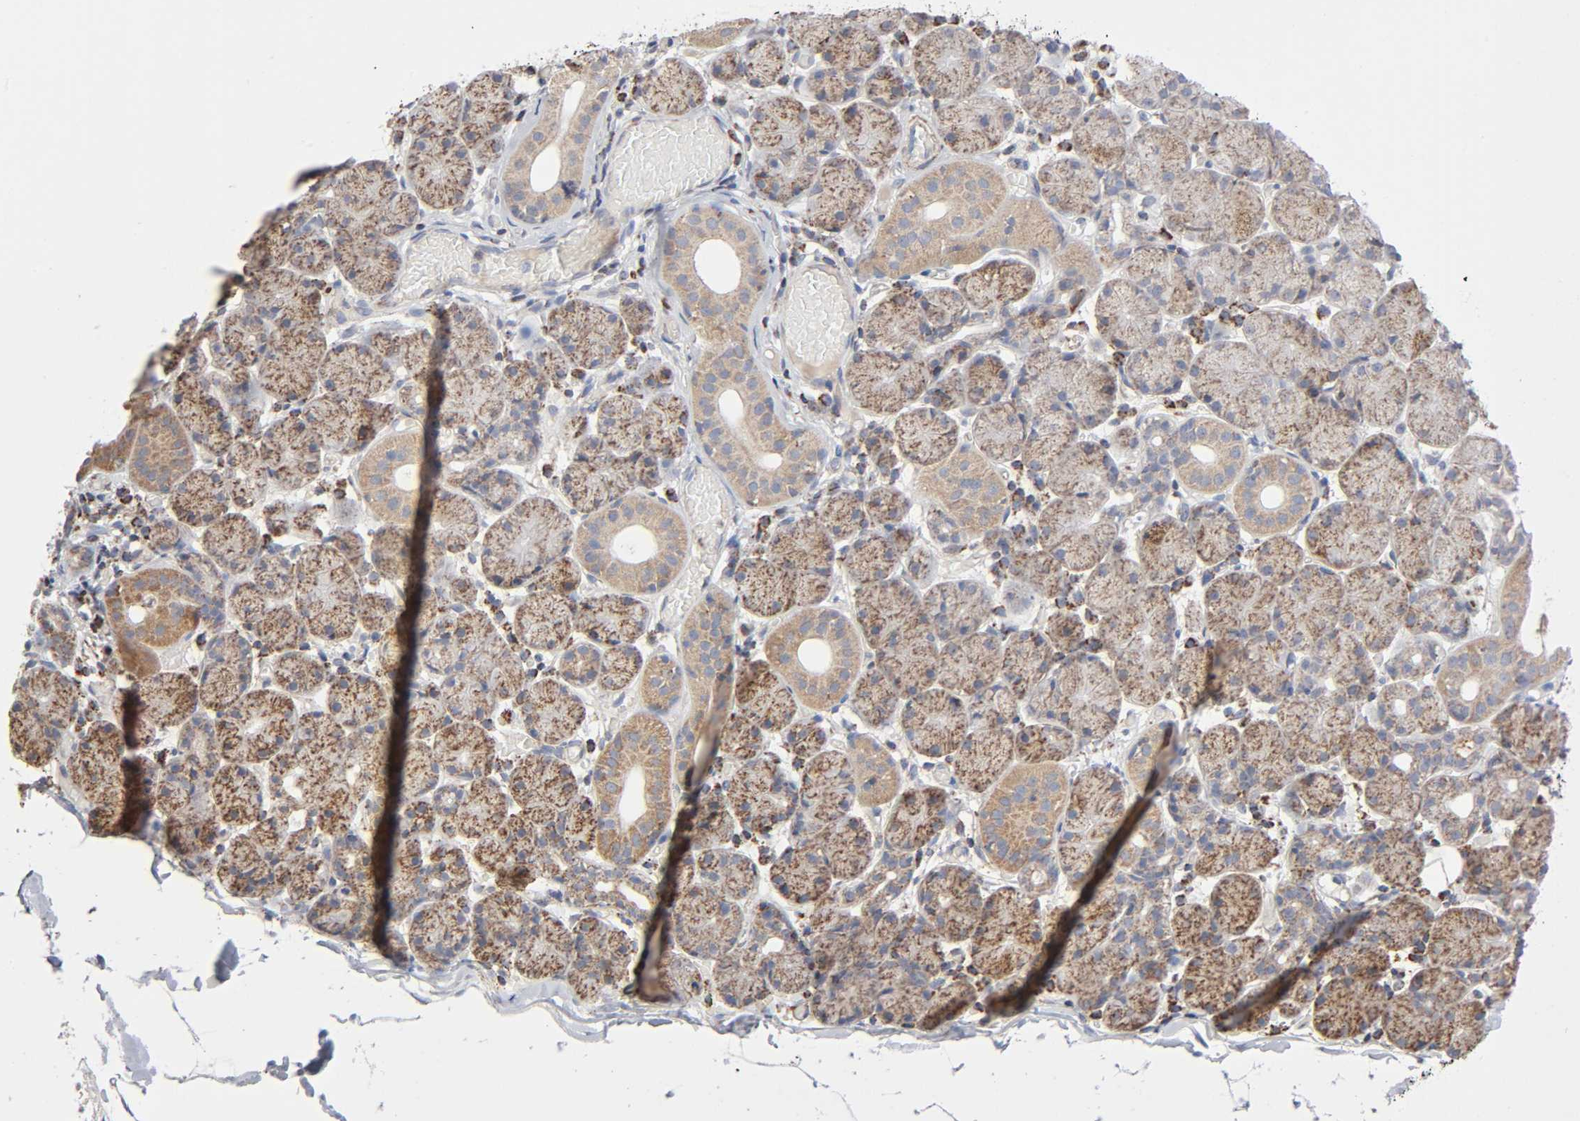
{"staining": {"intensity": "moderate", "quantity": "25%-75%", "location": "cytoplasmic/membranous"}, "tissue": "salivary gland", "cell_type": "Glandular cells", "image_type": "normal", "snomed": [{"axis": "morphology", "description": "Normal tissue, NOS"}, {"axis": "topography", "description": "Salivary gland"}], "caption": "Moderate cytoplasmic/membranous staining for a protein is appreciated in about 25%-75% of glandular cells of unremarkable salivary gland using immunohistochemistry.", "gene": "SYT16", "patient": {"sex": "female", "age": 24}}